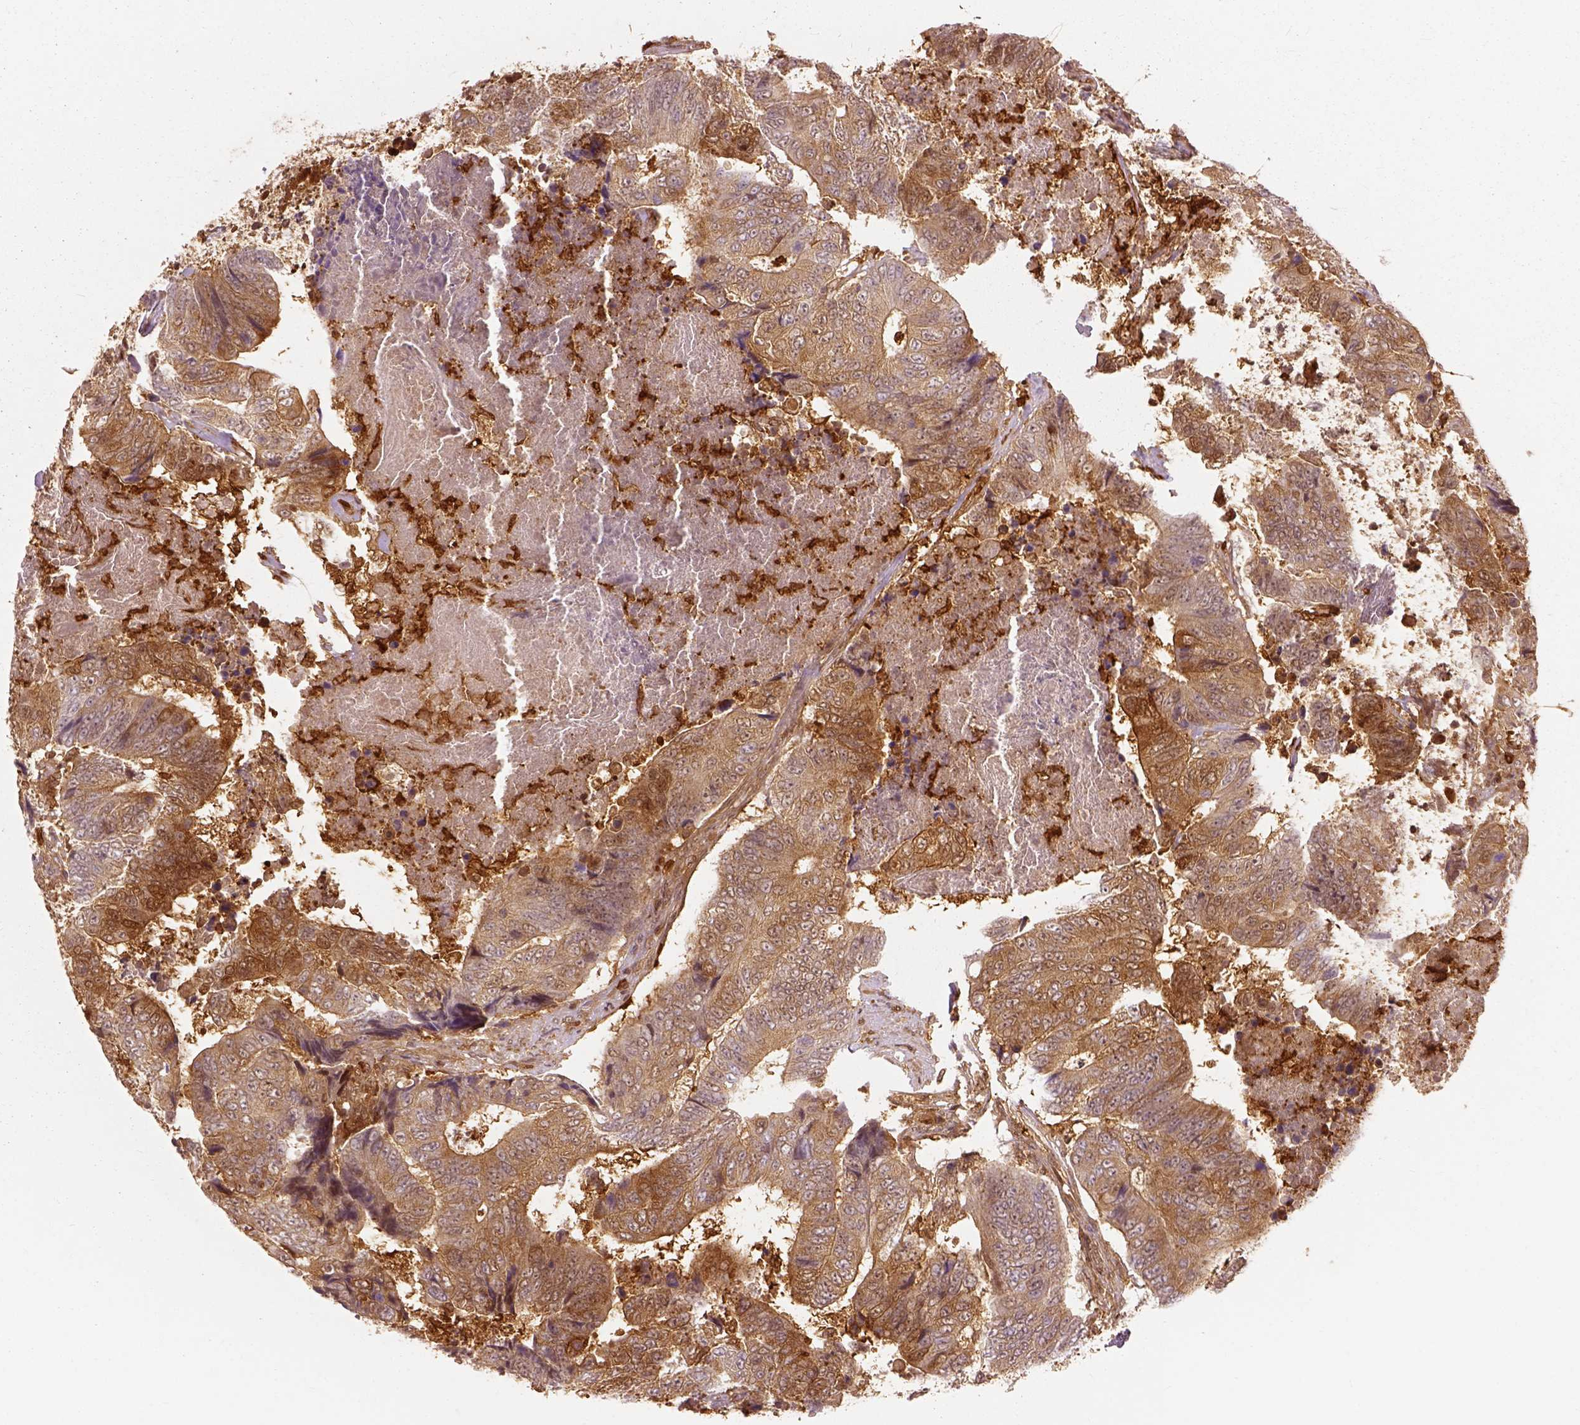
{"staining": {"intensity": "moderate", "quantity": ">75%", "location": "cytoplasmic/membranous,nuclear"}, "tissue": "colorectal cancer", "cell_type": "Tumor cells", "image_type": "cancer", "snomed": [{"axis": "morphology", "description": "Adenocarcinoma, NOS"}, {"axis": "topography", "description": "Colon"}], "caption": "IHC histopathology image of colorectal cancer (adenocarcinoma) stained for a protein (brown), which shows medium levels of moderate cytoplasmic/membranous and nuclear positivity in about >75% of tumor cells.", "gene": "GPI", "patient": {"sex": "female", "age": 48}}